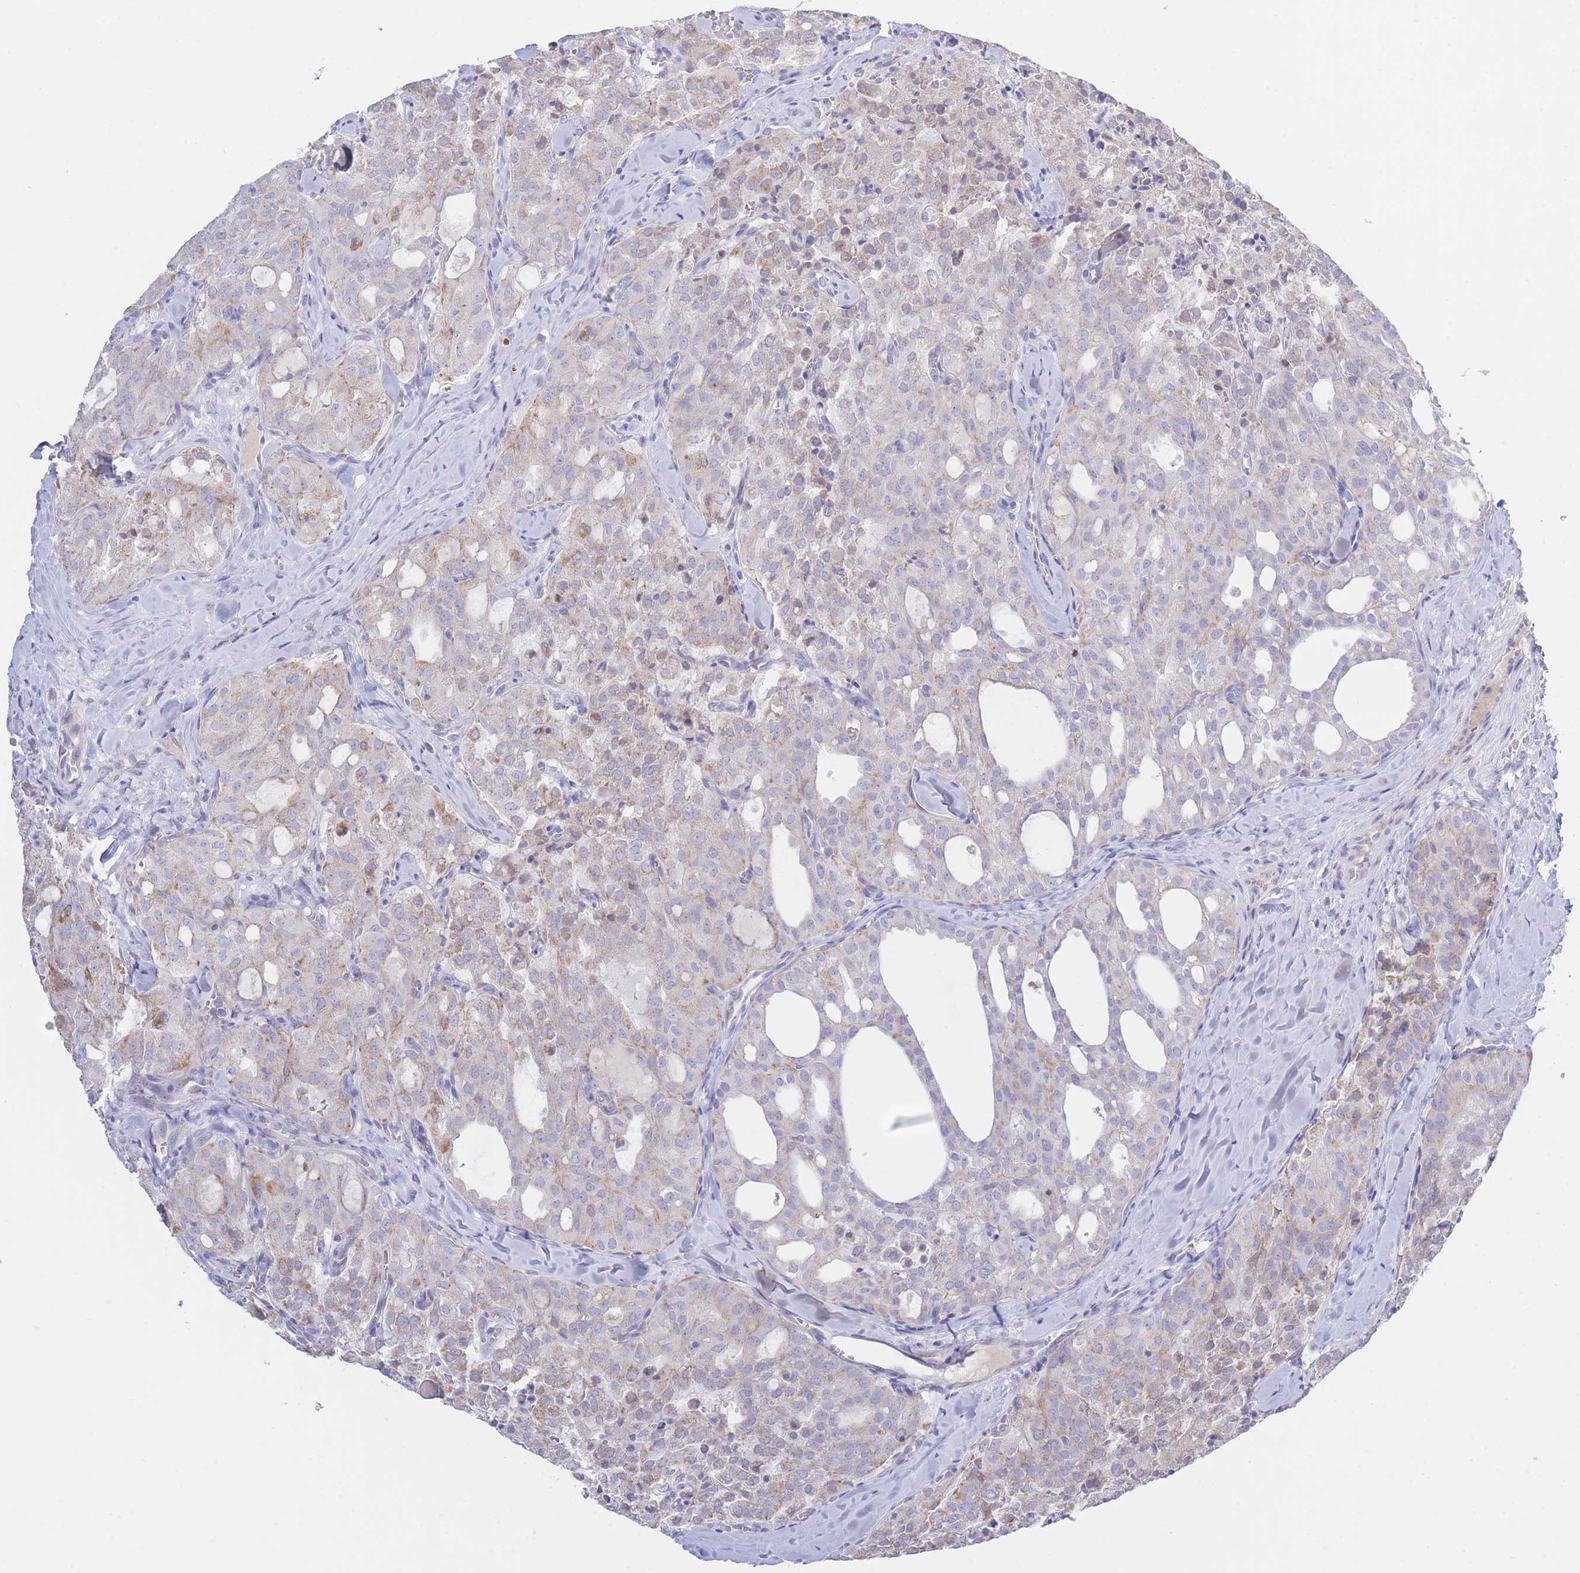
{"staining": {"intensity": "weak", "quantity": "25%-75%", "location": "cytoplasmic/membranous"}, "tissue": "thyroid cancer", "cell_type": "Tumor cells", "image_type": "cancer", "snomed": [{"axis": "morphology", "description": "Follicular adenoma carcinoma, NOS"}, {"axis": "topography", "description": "Thyroid gland"}], "caption": "Immunohistochemistry (IHC) histopathology image of thyroid follicular adenoma carcinoma stained for a protein (brown), which exhibits low levels of weak cytoplasmic/membranous staining in about 25%-75% of tumor cells.", "gene": "NANP", "patient": {"sex": "male", "age": 75}}